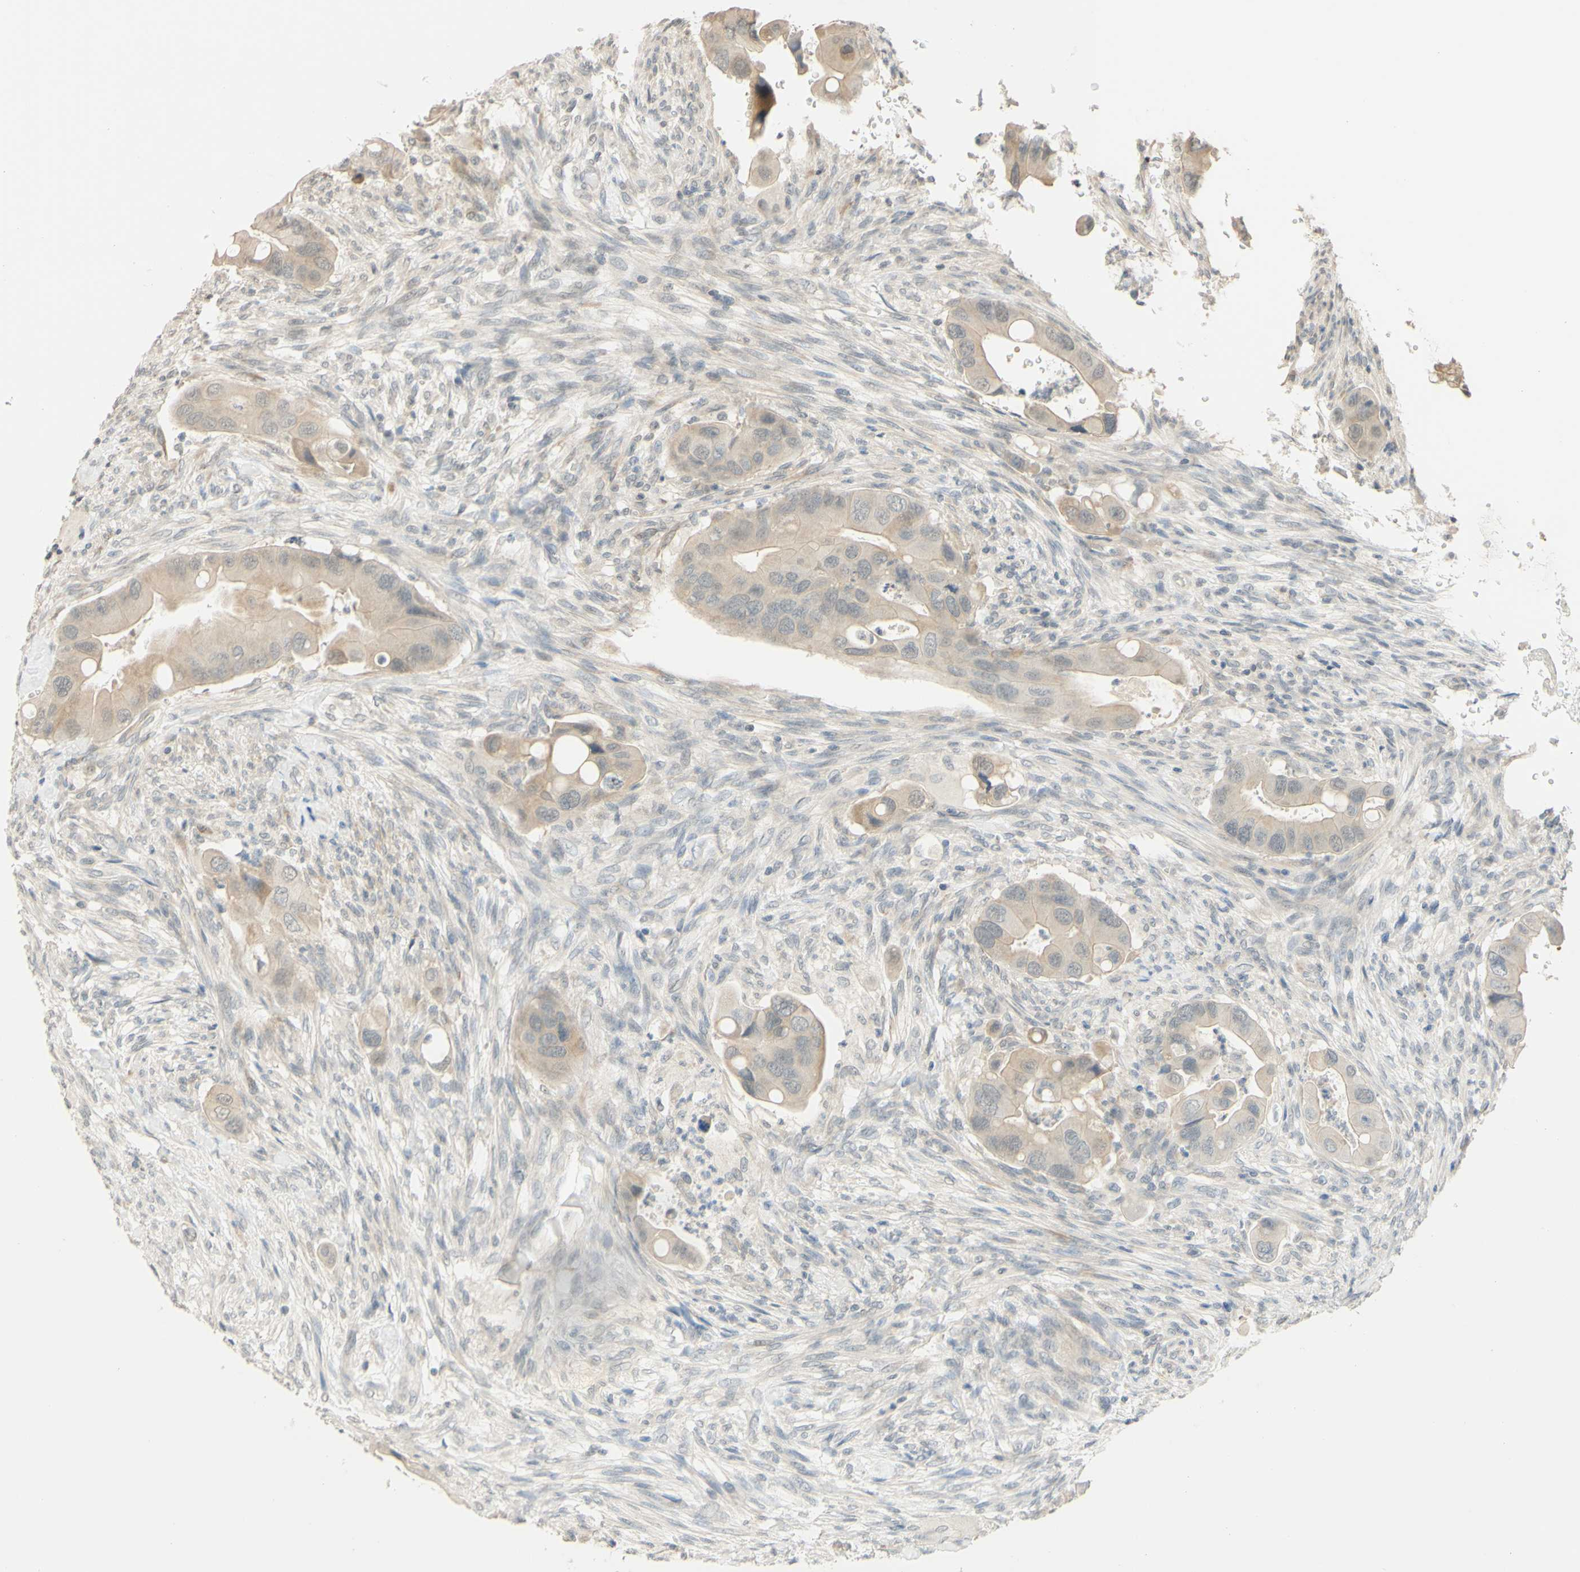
{"staining": {"intensity": "weak", "quantity": ">75%", "location": "cytoplasmic/membranous"}, "tissue": "colorectal cancer", "cell_type": "Tumor cells", "image_type": "cancer", "snomed": [{"axis": "morphology", "description": "Adenocarcinoma, NOS"}, {"axis": "topography", "description": "Rectum"}], "caption": "This is an image of immunohistochemistry (IHC) staining of colorectal adenocarcinoma, which shows weak expression in the cytoplasmic/membranous of tumor cells.", "gene": "MAG", "patient": {"sex": "female", "age": 57}}